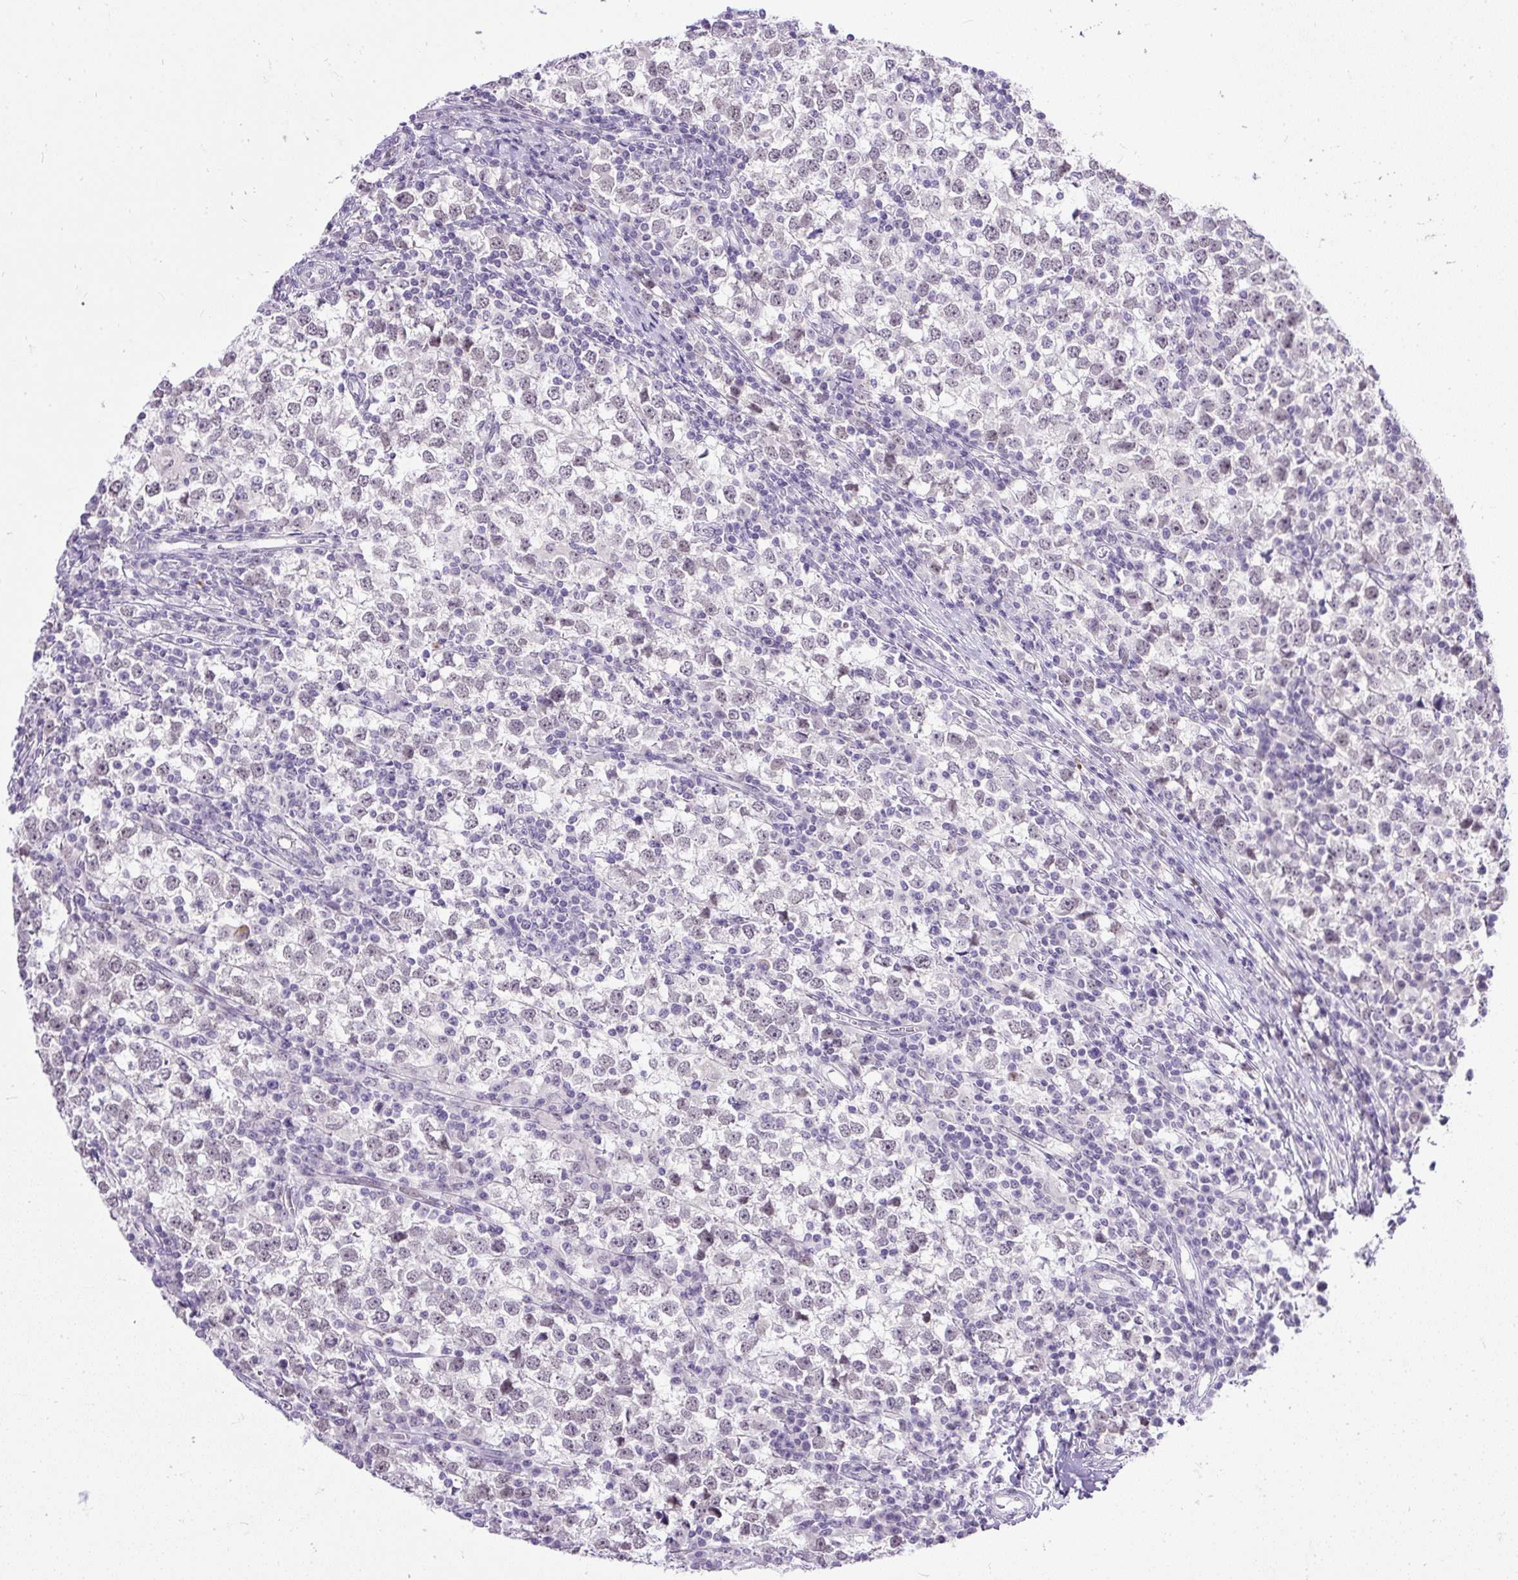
{"staining": {"intensity": "weak", "quantity": ">75%", "location": "nuclear"}, "tissue": "testis cancer", "cell_type": "Tumor cells", "image_type": "cancer", "snomed": [{"axis": "morphology", "description": "Seminoma, NOS"}, {"axis": "topography", "description": "Testis"}], "caption": "High-magnification brightfield microscopy of testis seminoma stained with DAB (brown) and counterstained with hematoxylin (blue). tumor cells exhibit weak nuclear expression is seen in approximately>75% of cells. The protein is stained brown, and the nuclei are stained in blue (DAB (3,3'-diaminobenzidine) IHC with brightfield microscopy, high magnification).", "gene": "WNT10B", "patient": {"sex": "male", "age": 65}}